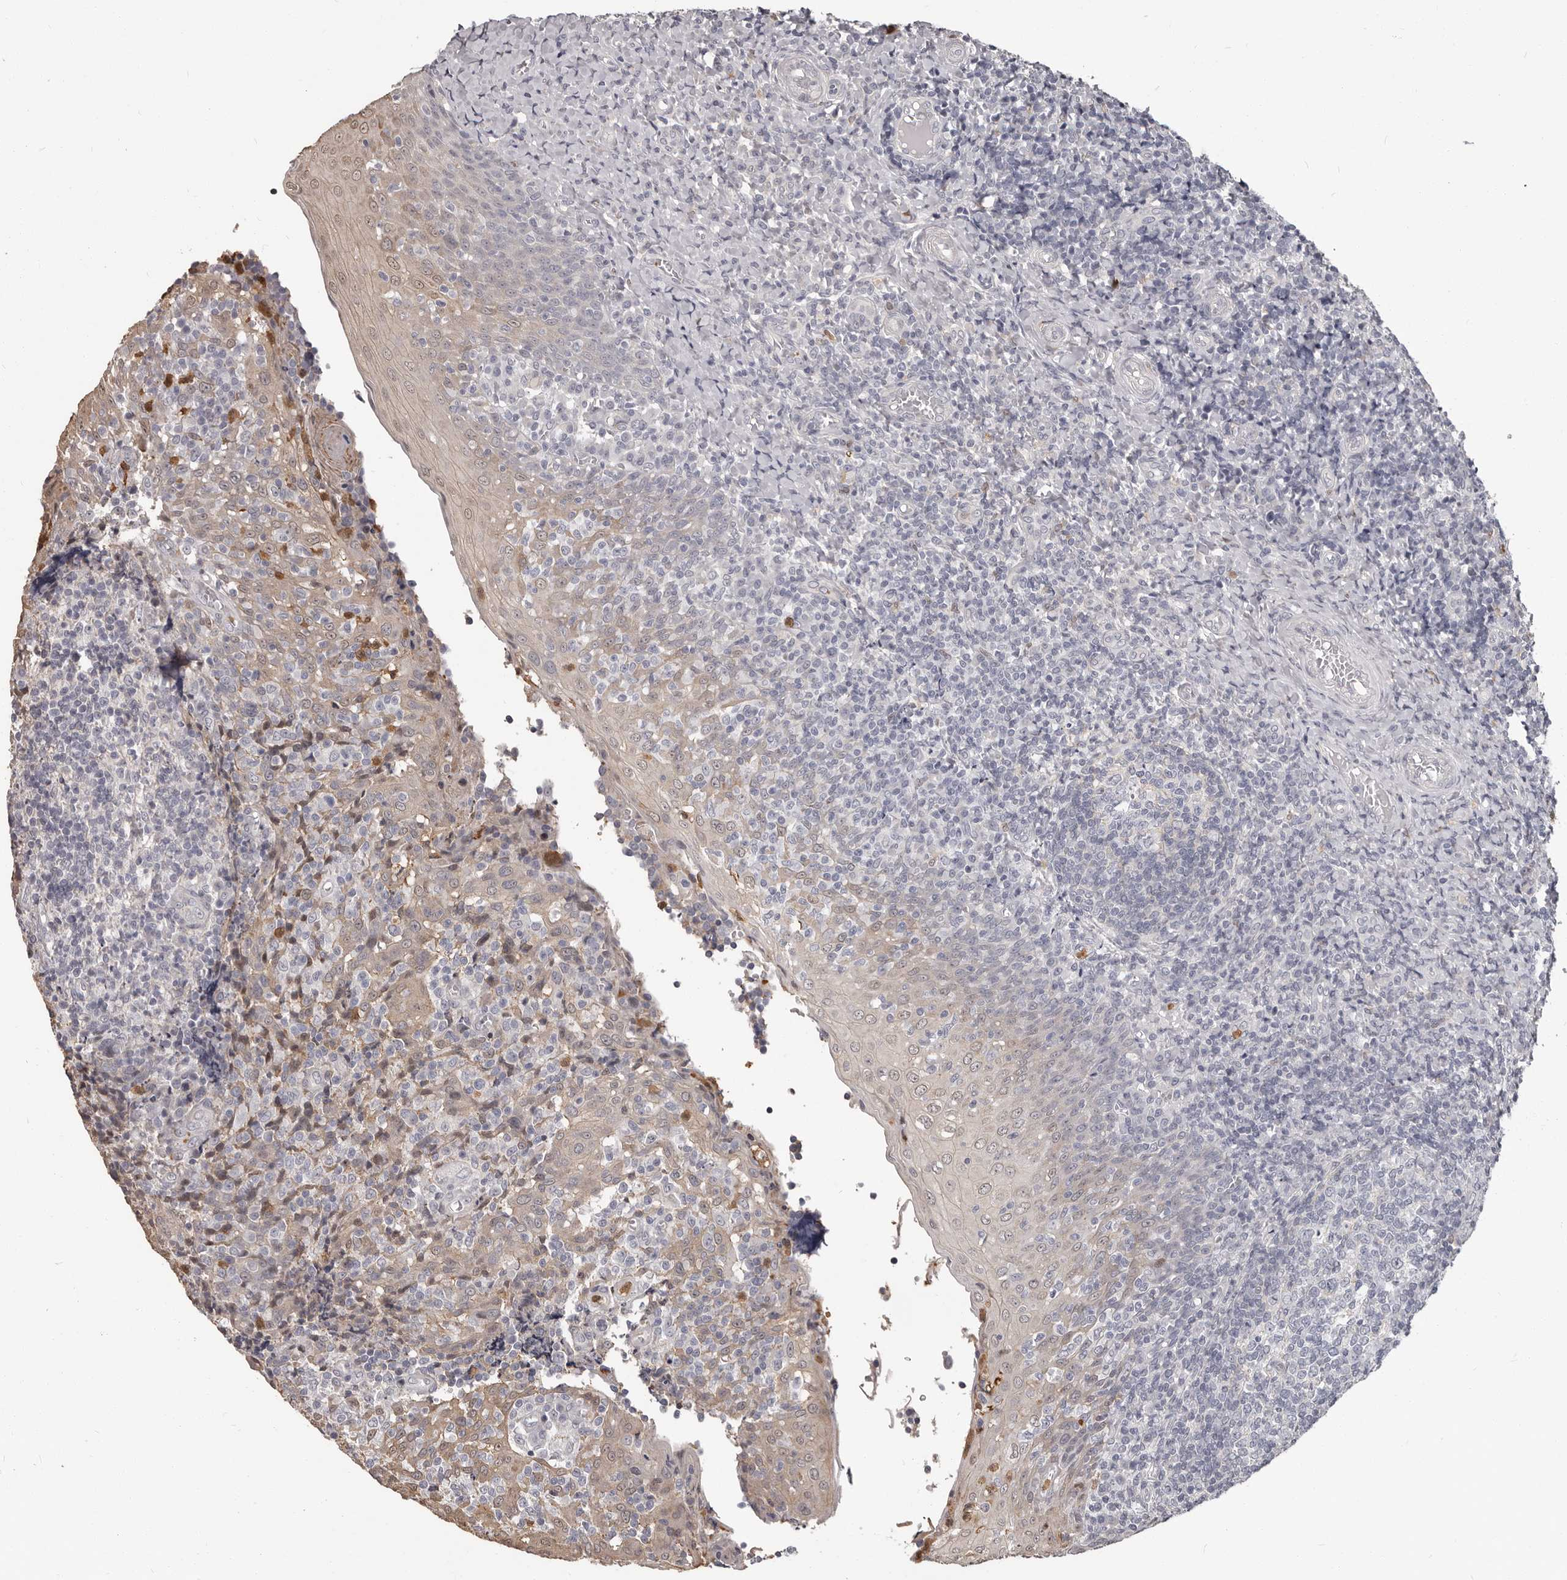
{"staining": {"intensity": "negative", "quantity": "none", "location": "none"}, "tissue": "tonsil", "cell_type": "Germinal center cells", "image_type": "normal", "snomed": [{"axis": "morphology", "description": "Normal tissue, NOS"}, {"axis": "topography", "description": "Tonsil"}], "caption": "A high-resolution image shows immunohistochemistry staining of unremarkable tonsil, which demonstrates no significant positivity in germinal center cells.", "gene": "GPR157", "patient": {"sex": "female", "age": 19}}